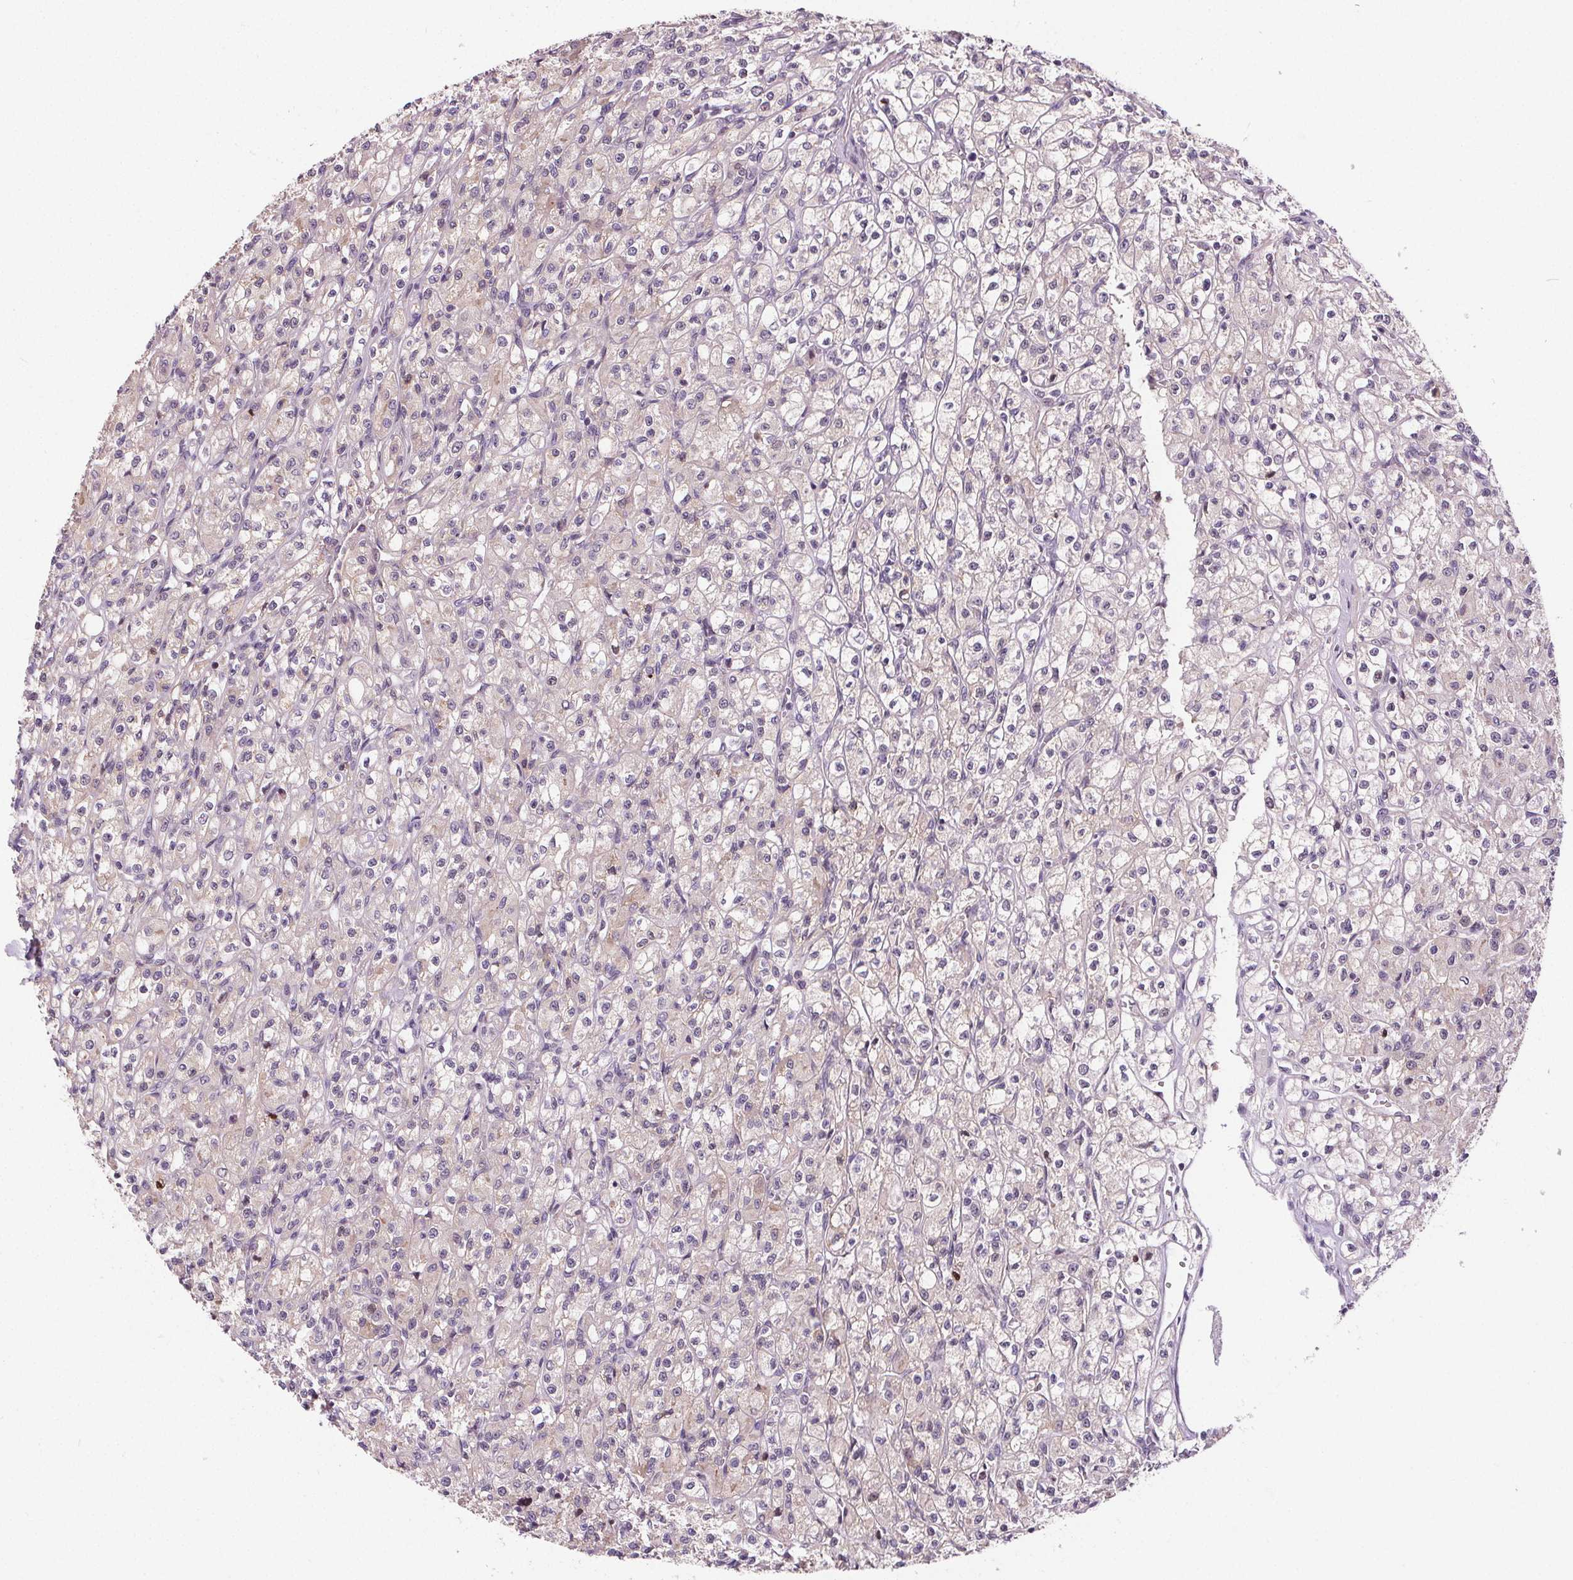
{"staining": {"intensity": "negative", "quantity": "none", "location": "none"}, "tissue": "renal cancer", "cell_type": "Tumor cells", "image_type": "cancer", "snomed": [{"axis": "morphology", "description": "Adenocarcinoma, NOS"}, {"axis": "topography", "description": "Kidney"}], "caption": "An immunohistochemistry (IHC) image of renal cancer (adenocarcinoma) is shown. There is no staining in tumor cells of renal cancer (adenocarcinoma).", "gene": "SUCLA2", "patient": {"sex": "female", "age": 70}}